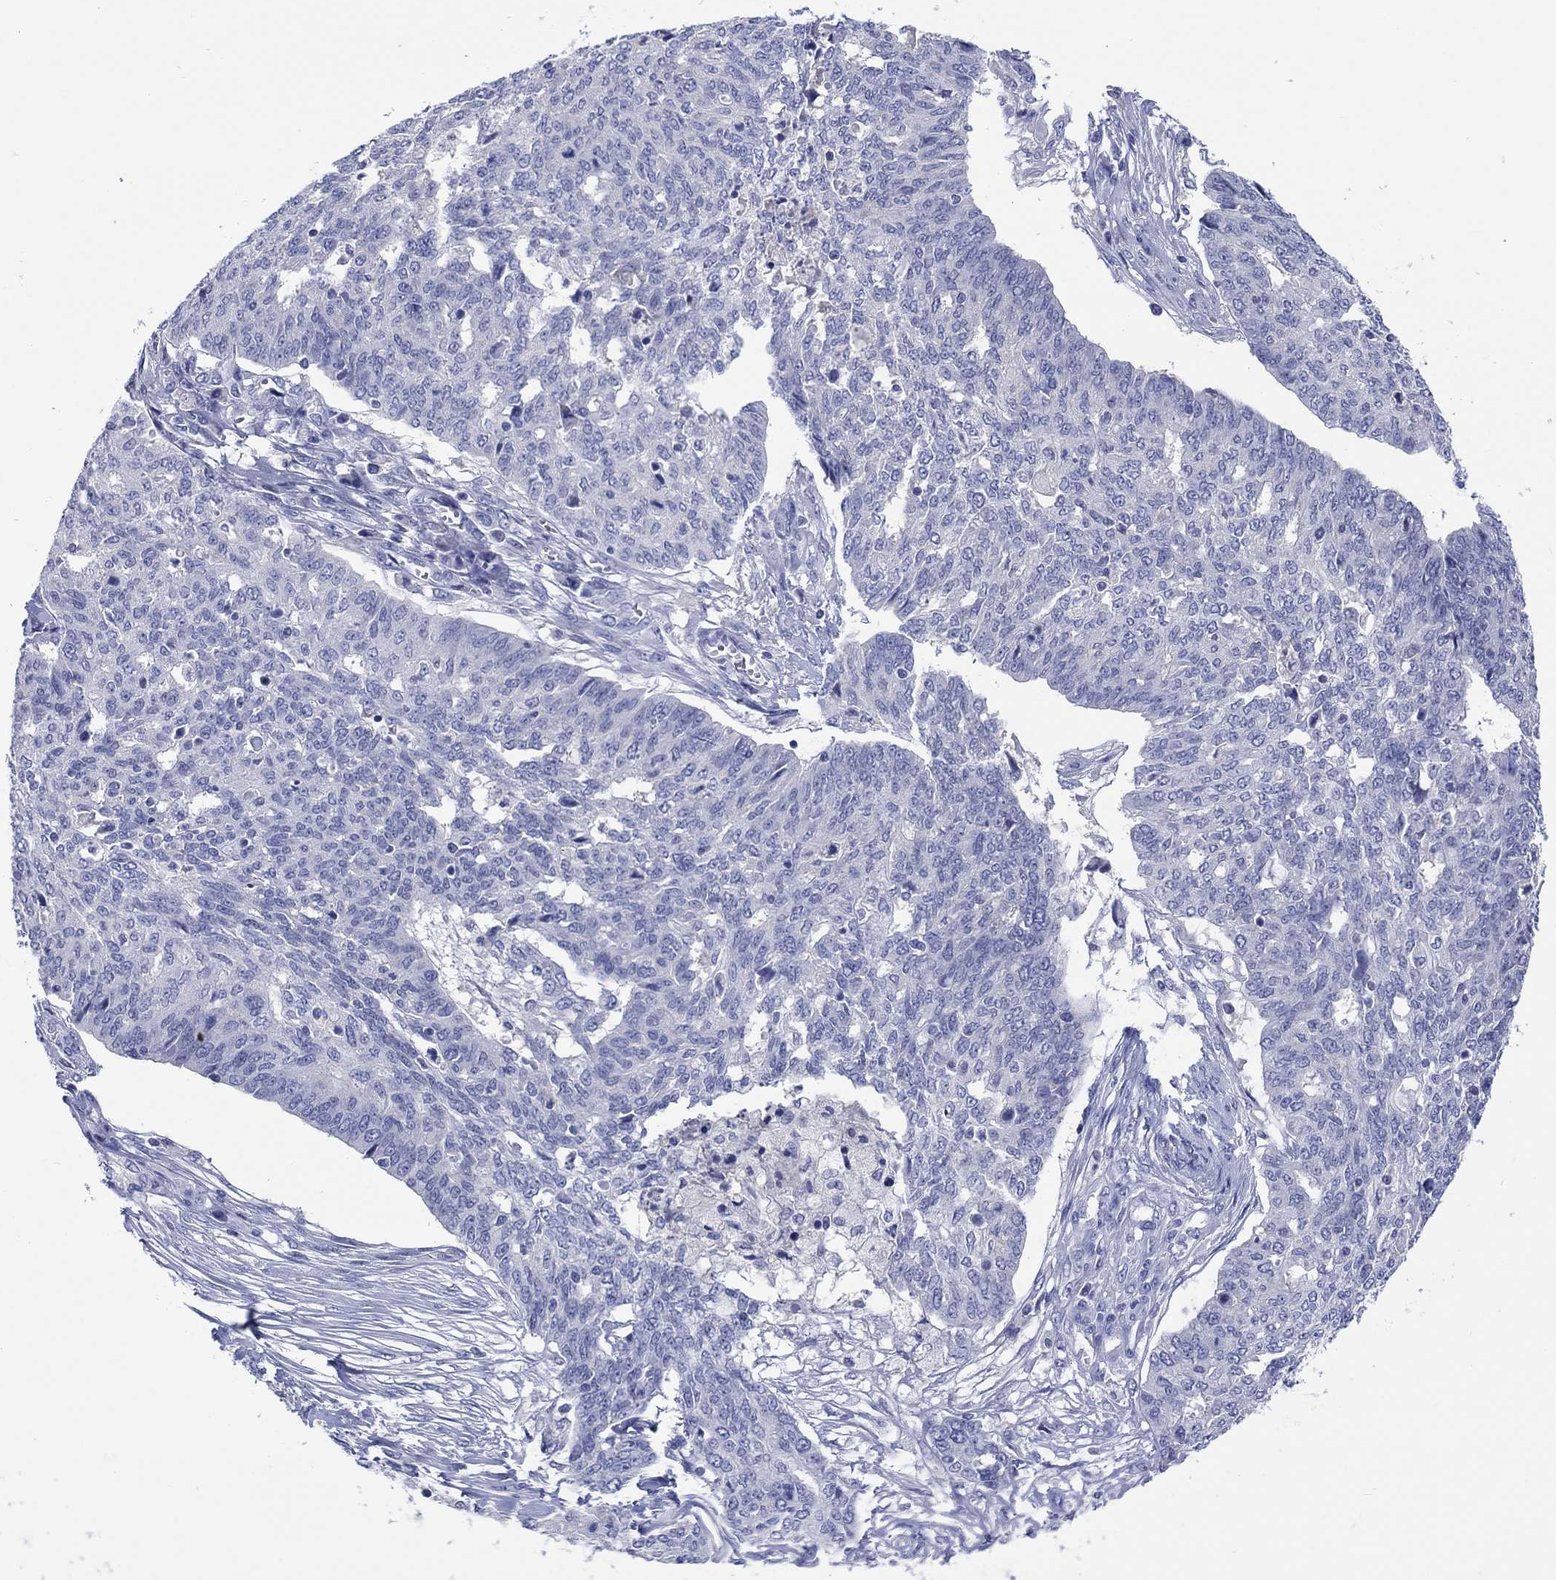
{"staining": {"intensity": "negative", "quantity": "none", "location": "none"}, "tissue": "ovarian cancer", "cell_type": "Tumor cells", "image_type": "cancer", "snomed": [{"axis": "morphology", "description": "Cystadenocarcinoma, serous, NOS"}, {"axis": "topography", "description": "Ovary"}], "caption": "This image is of ovarian serous cystadenocarcinoma stained with immunohistochemistry (IHC) to label a protein in brown with the nuclei are counter-stained blue. There is no staining in tumor cells. (Stains: DAB (3,3'-diaminobenzidine) immunohistochemistry (IHC) with hematoxylin counter stain, Microscopy: brightfield microscopy at high magnification).", "gene": "TOMM20L", "patient": {"sex": "female", "age": 67}}